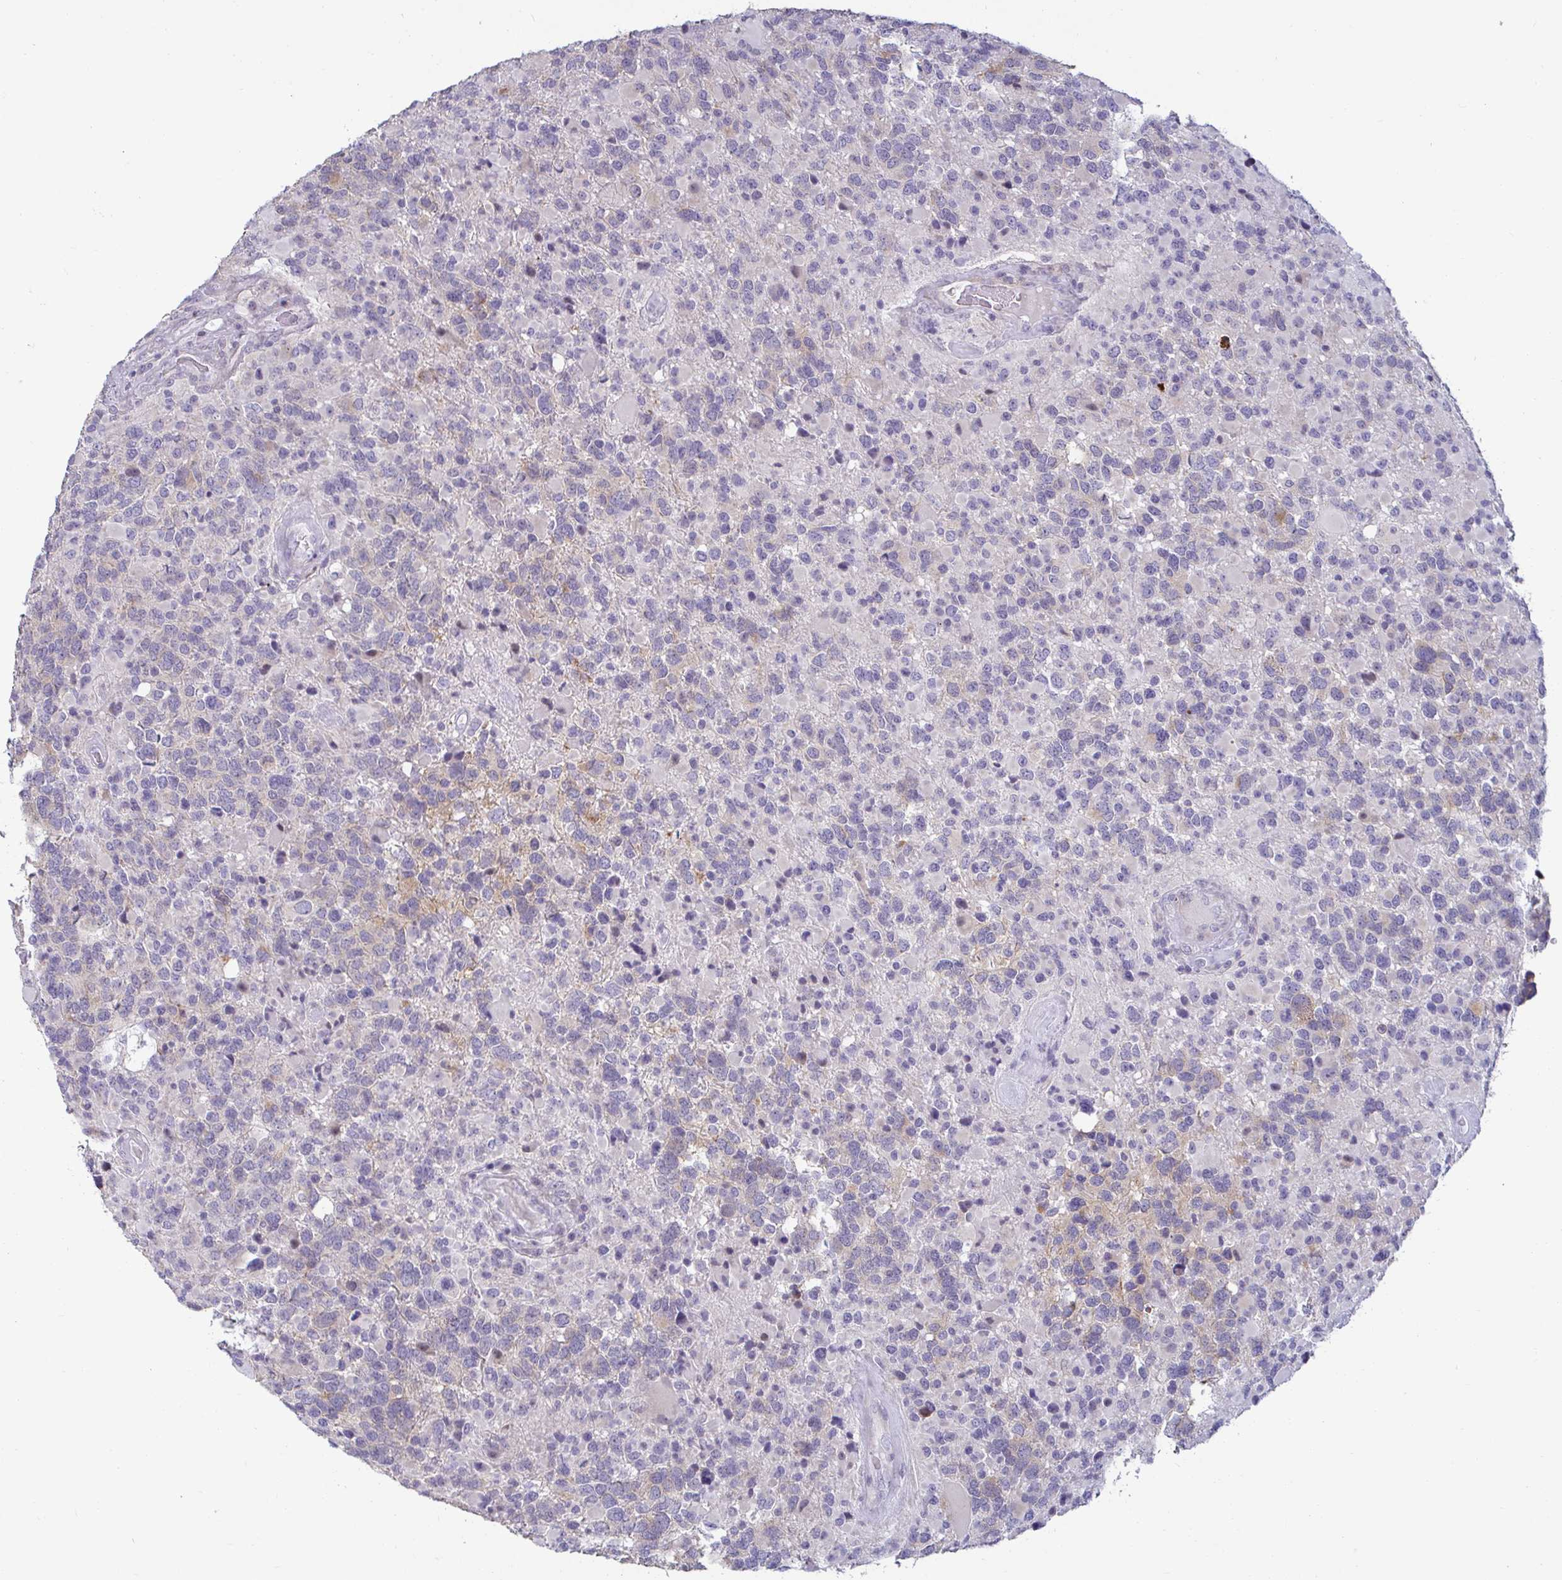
{"staining": {"intensity": "negative", "quantity": "none", "location": "none"}, "tissue": "glioma", "cell_type": "Tumor cells", "image_type": "cancer", "snomed": [{"axis": "morphology", "description": "Glioma, malignant, High grade"}, {"axis": "topography", "description": "Brain"}], "caption": "DAB (3,3'-diaminobenzidine) immunohistochemical staining of human glioma demonstrates no significant expression in tumor cells. The staining was performed using DAB to visualize the protein expression in brown, while the nuclei were stained in blue with hematoxylin (Magnification: 20x).", "gene": "GSTM1", "patient": {"sex": "female", "age": 40}}